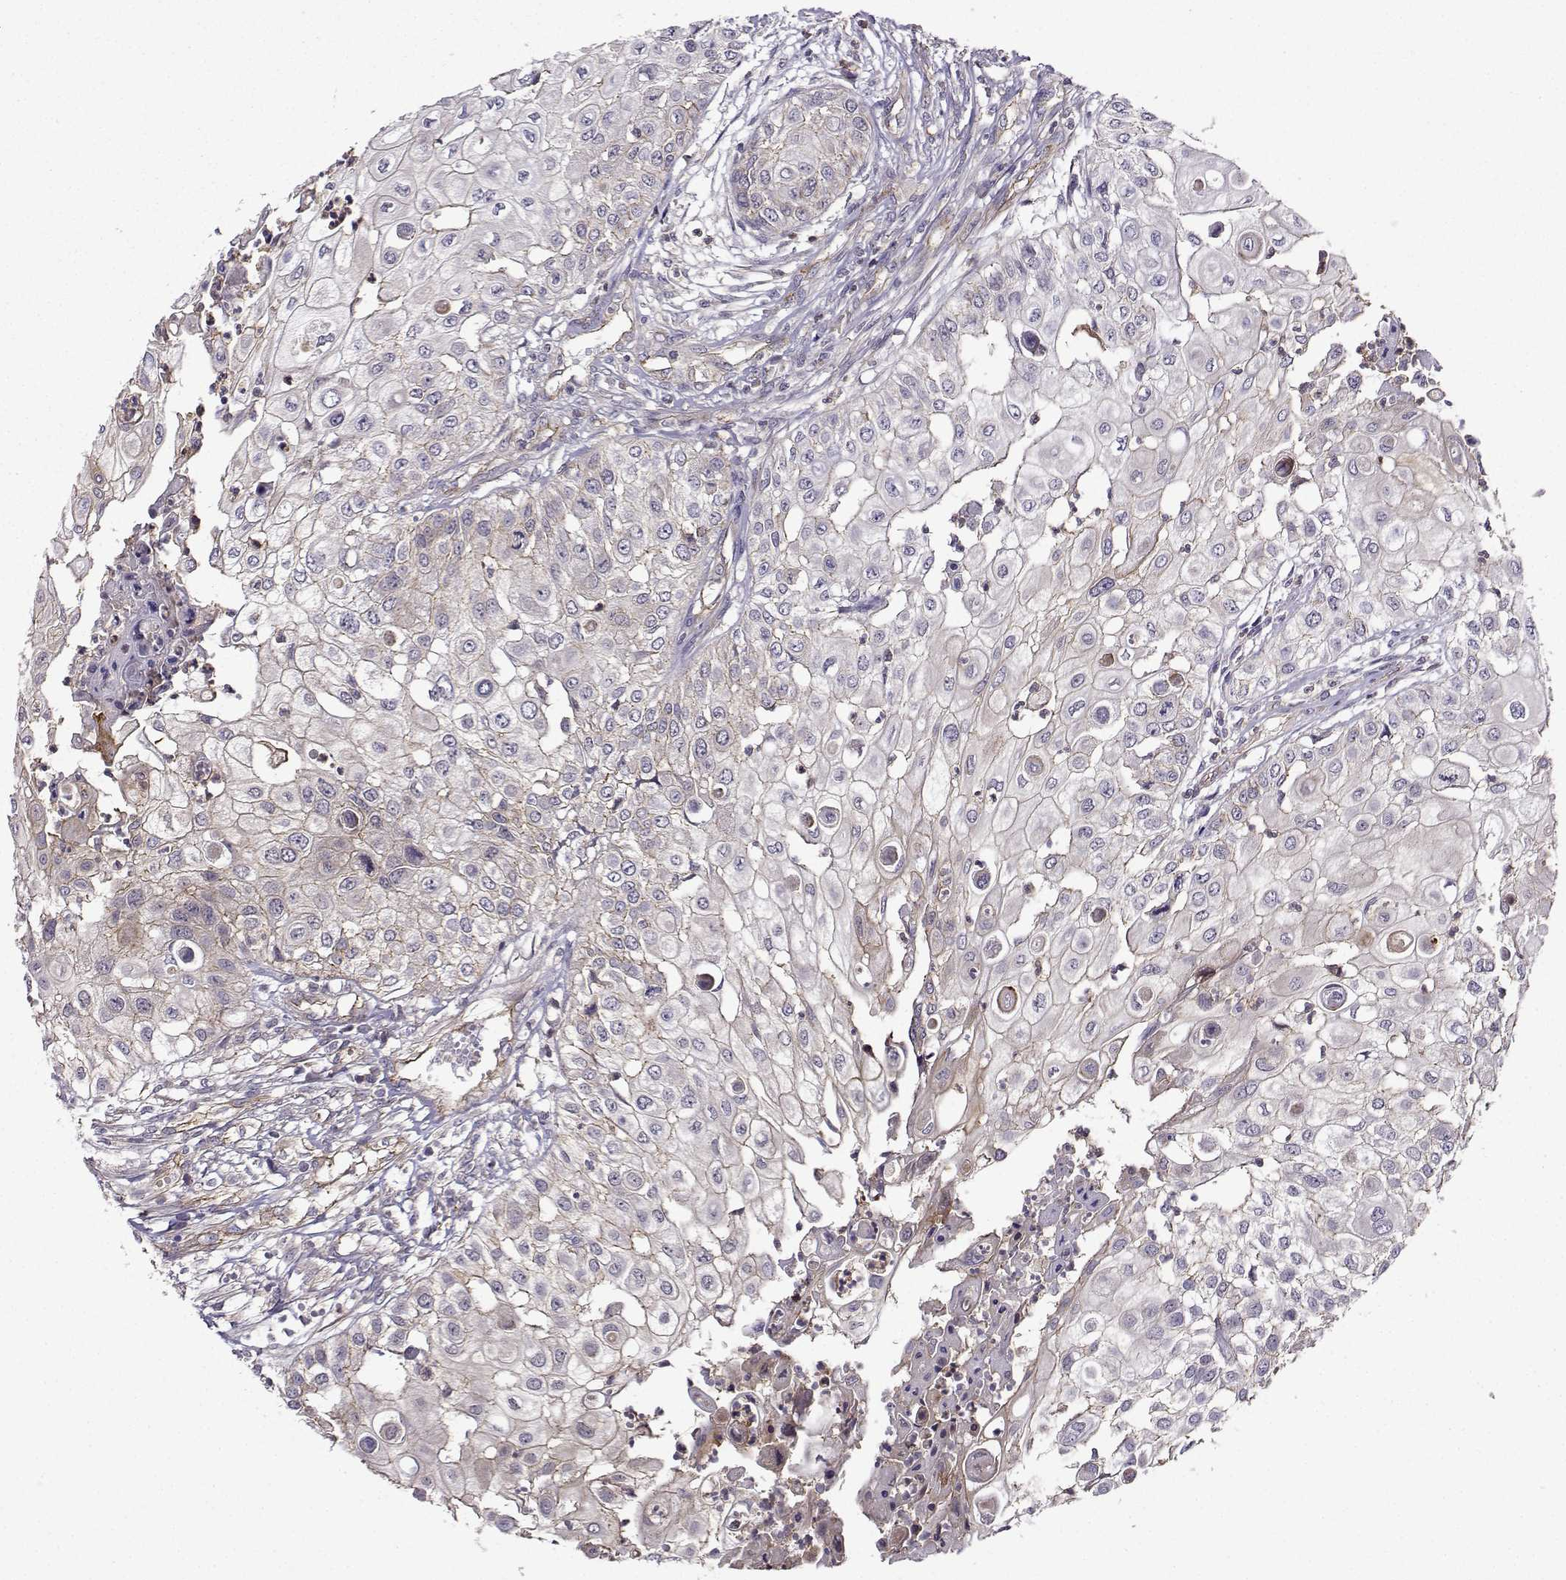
{"staining": {"intensity": "negative", "quantity": "none", "location": "none"}, "tissue": "urothelial cancer", "cell_type": "Tumor cells", "image_type": "cancer", "snomed": [{"axis": "morphology", "description": "Urothelial carcinoma, High grade"}, {"axis": "topography", "description": "Urinary bladder"}], "caption": "Protein analysis of high-grade urothelial carcinoma displays no significant positivity in tumor cells.", "gene": "ITGB8", "patient": {"sex": "female", "age": 79}}